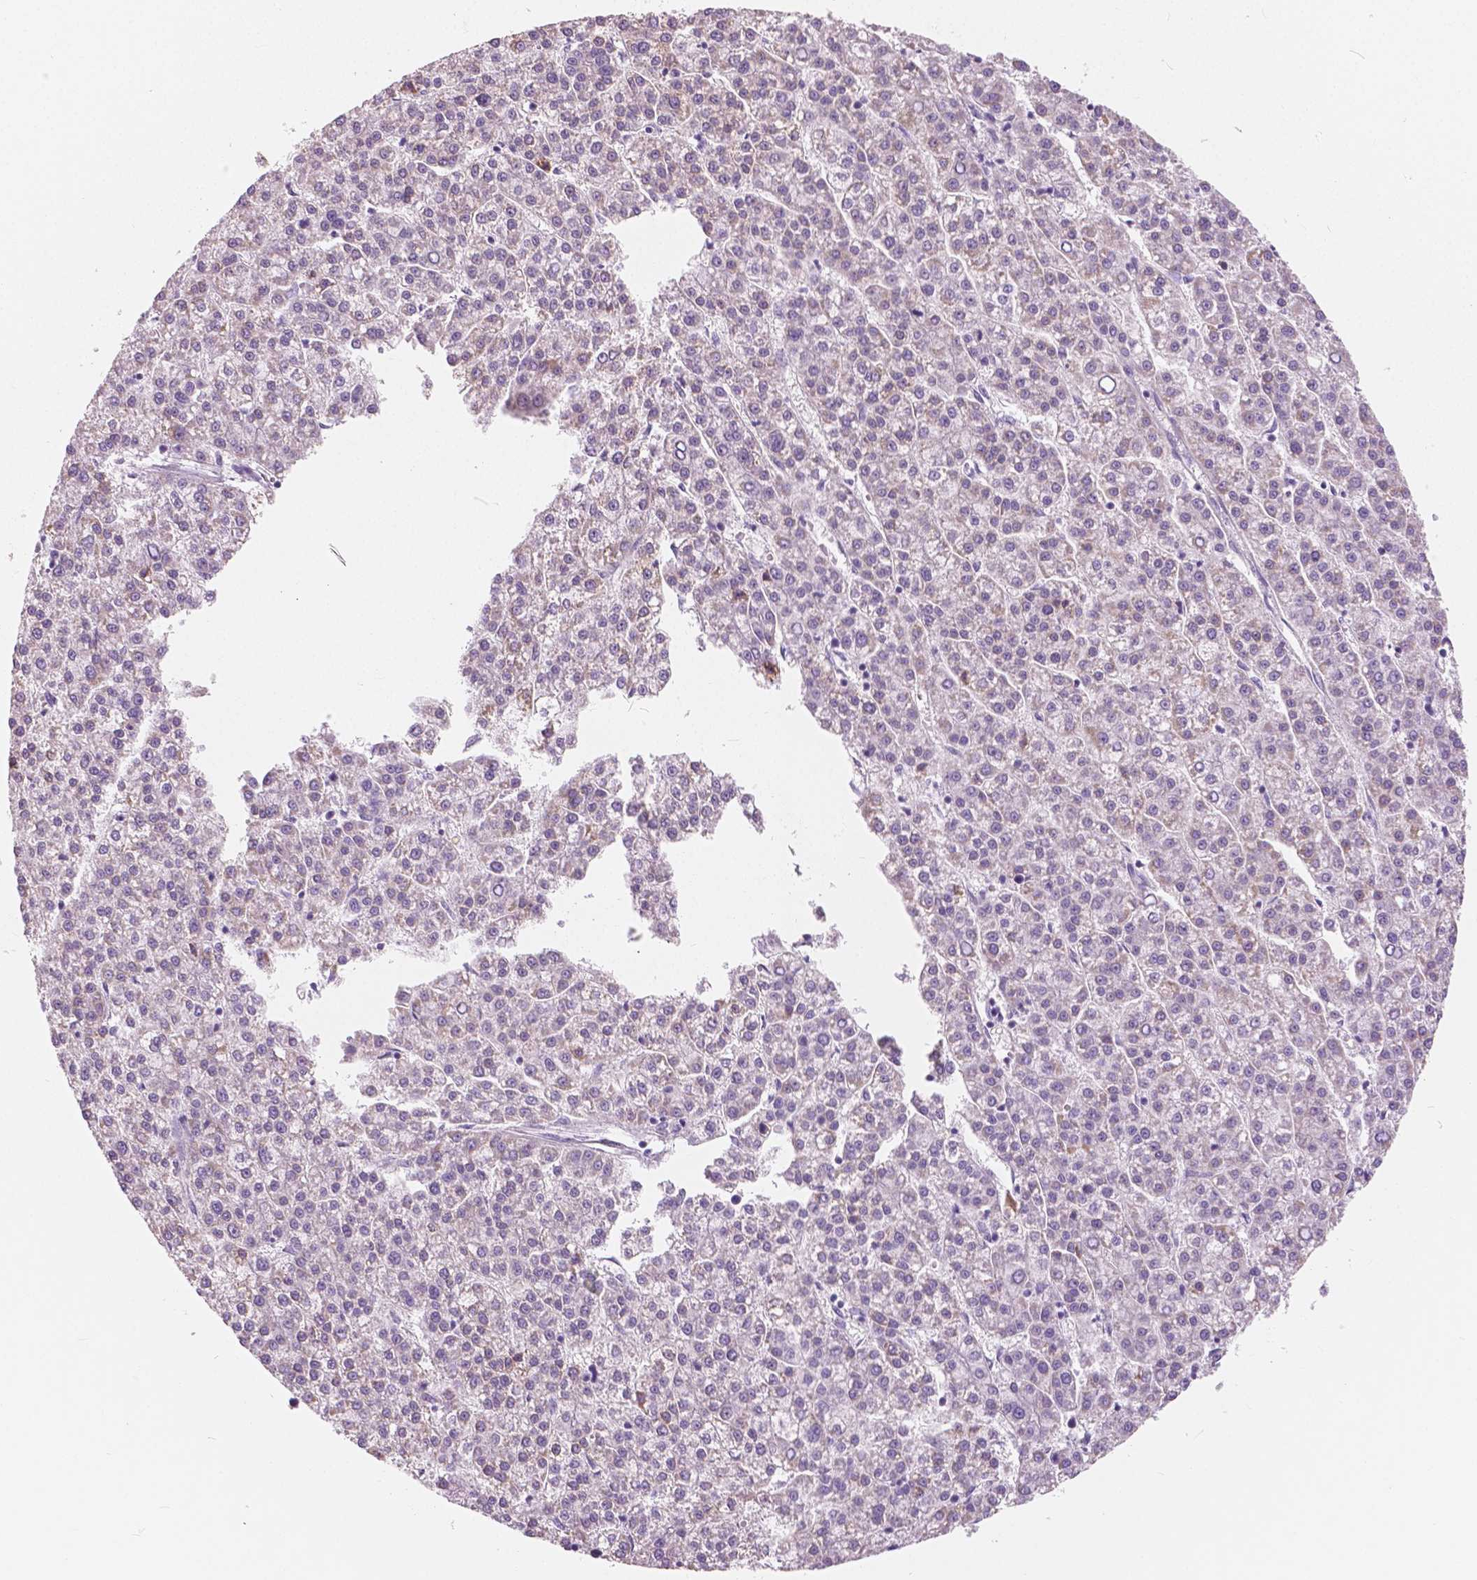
{"staining": {"intensity": "weak", "quantity": "25%-75%", "location": "cytoplasmic/membranous"}, "tissue": "liver cancer", "cell_type": "Tumor cells", "image_type": "cancer", "snomed": [{"axis": "morphology", "description": "Carcinoma, Hepatocellular, NOS"}, {"axis": "topography", "description": "Liver"}], "caption": "Protein expression analysis of human liver cancer reveals weak cytoplasmic/membranous positivity in approximately 25%-75% of tumor cells.", "gene": "A4GNT", "patient": {"sex": "female", "age": 58}}